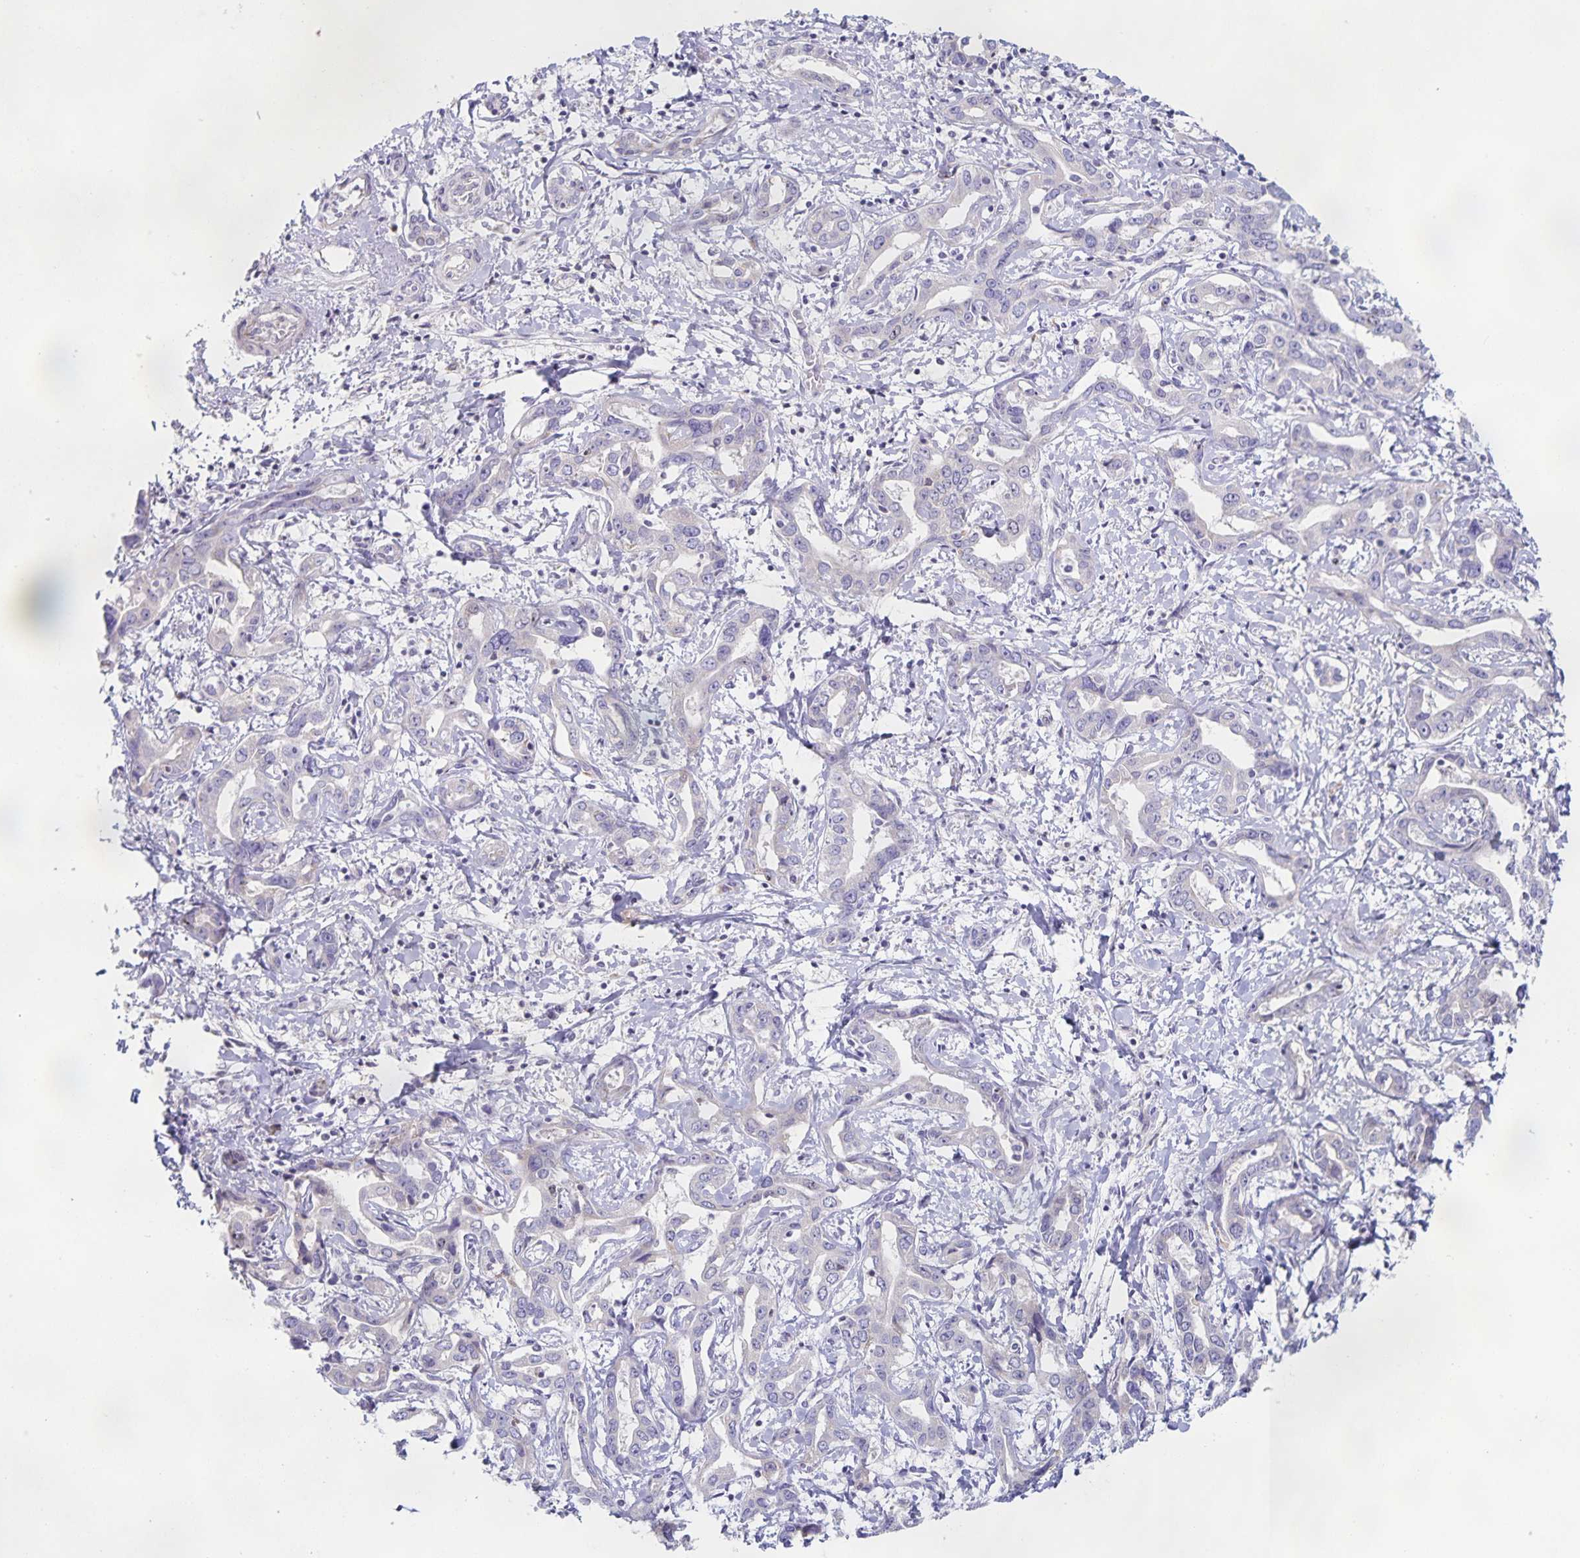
{"staining": {"intensity": "negative", "quantity": "none", "location": "none"}, "tissue": "liver cancer", "cell_type": "Tumor cells", "image_type": "cancer", "snomed": [{"axis": "morphology", "description": "Cholangiocarcinoma"}, {"axis": "topography", "description": "Liver"}], "caption": "The photomicrograph shows no staining of tumor cells in liver cancer.", "gene": "CENPH", "patient": {"sex": "male", "age": 59}}